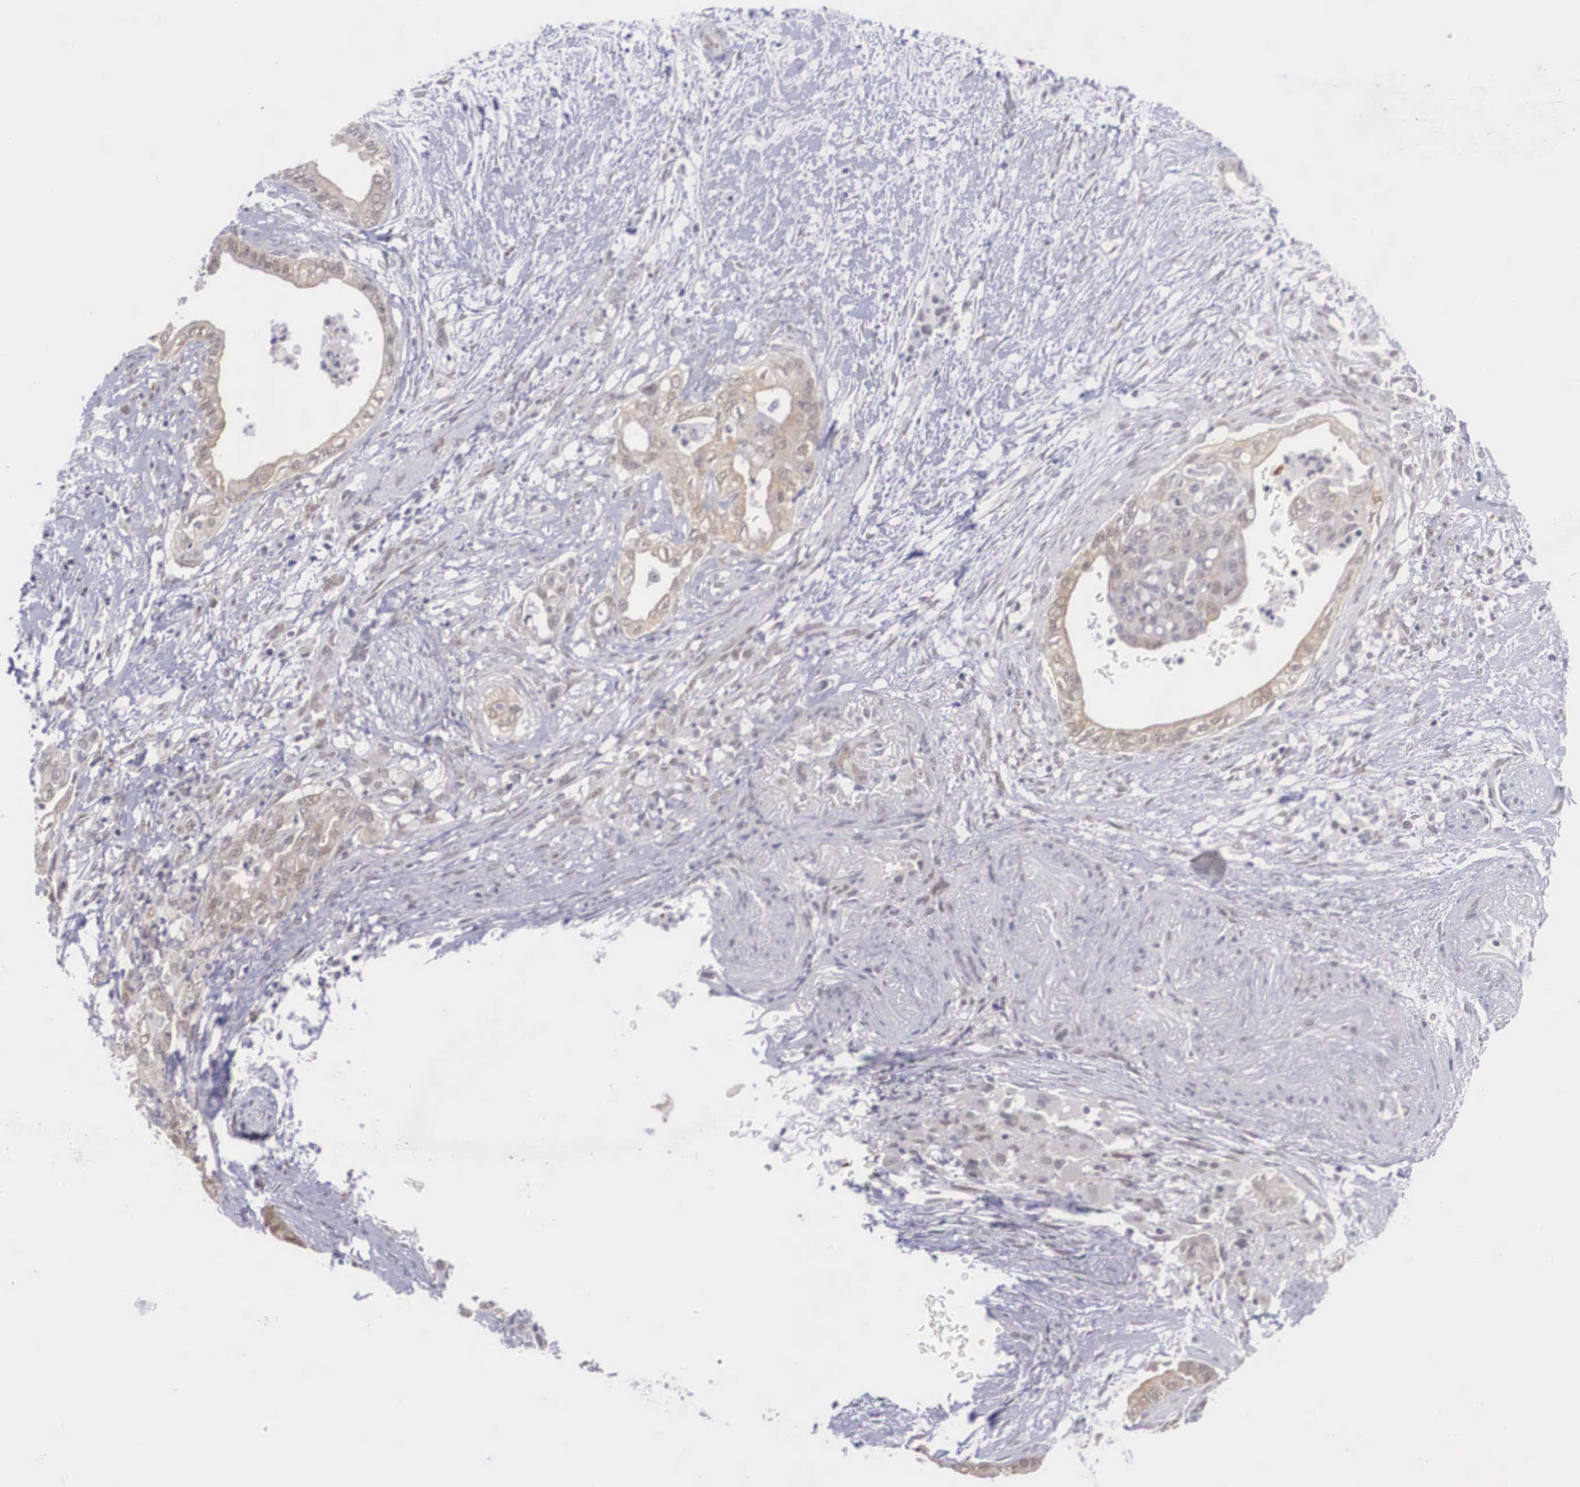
{"staining": {"intensity": "weak", "quantity": "25%-75%", "location": "cytoplasmic/membranous,nuclear"}, "tissue": "pancreatic cancer", "cell_type": "Tumor cells", "image_type": "cancer", "snomed": [{"axis": "morphology", "description": "Adenocarcinoma, NOS"}, {"axis": "topography", "description": "Pancreas"}], "caption": "Pancreatic cancer stained with immunohistochemistry demonstrates weak cytoplasmic/membranous and nuclear positivity in approximately 25%-75% of tumor cells. (DAB IHC, brown staining for protein, blue staining for nuclei).", "gene": "NINL", "patient": {"sex": "female", "age": 66}}